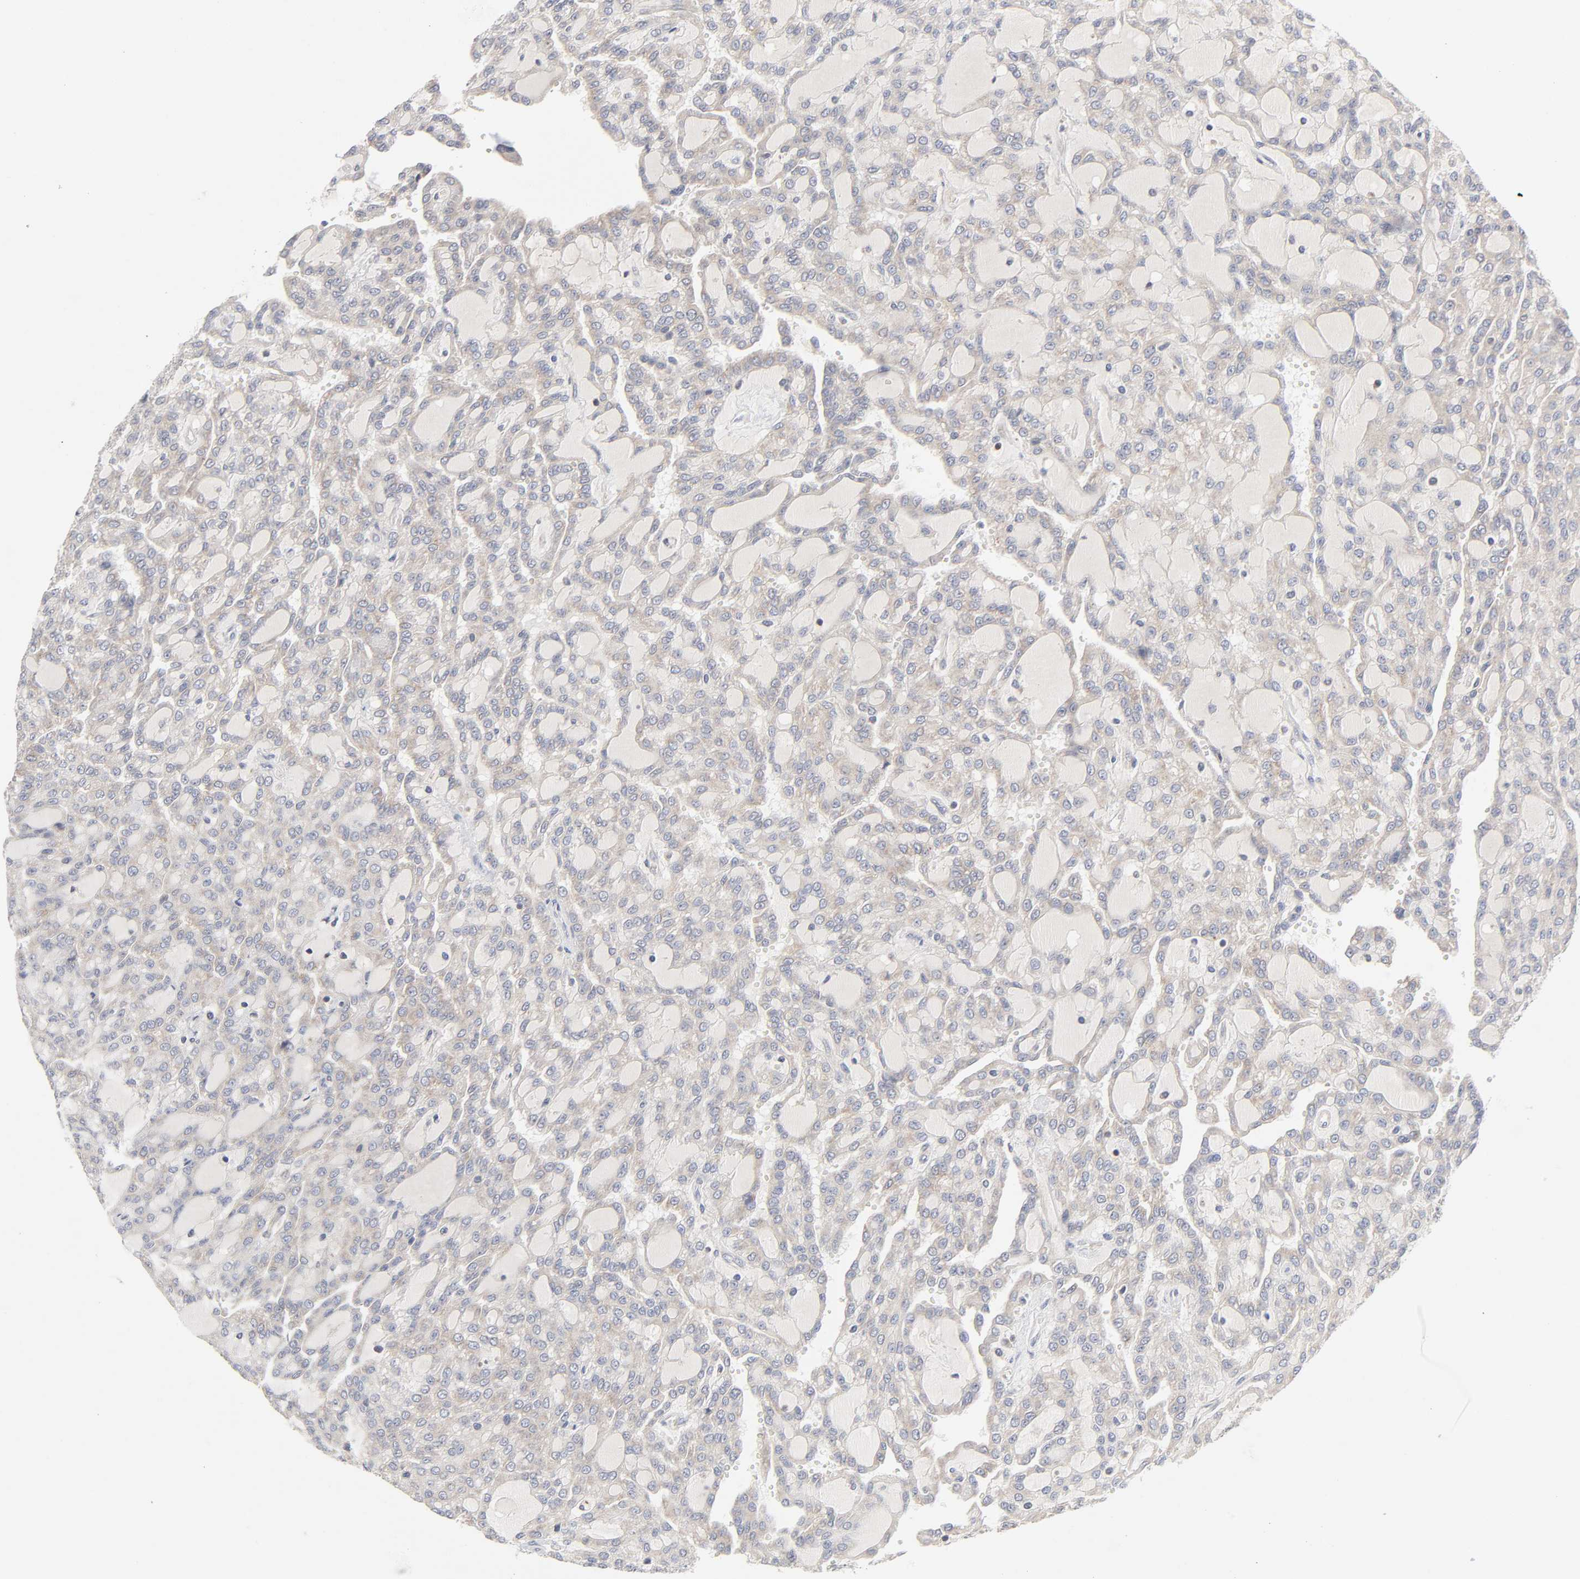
{"staining": {"intensity": "weak", "quantity": "25%-75%", "location": "cytoplasmic/membranous"}, "tissue": "renal cancer", "cell_type": "Tumor cells", "image_type": "cancer", "snomed": [{"axis": "morphology", "description": "Adenocarcinoma, NOS"}, {"axis": "topography", "description": "Kidney"}], "caption": "A photomicrograph showing weak cytoplasmic/membranous expression in about 25%-75% of tumor cells in adenocarcinoma (renal), as visualized by brown immunohistochemical staining.", "gene": "IL4R", "patient": {"sex": "male", "age": 63}}